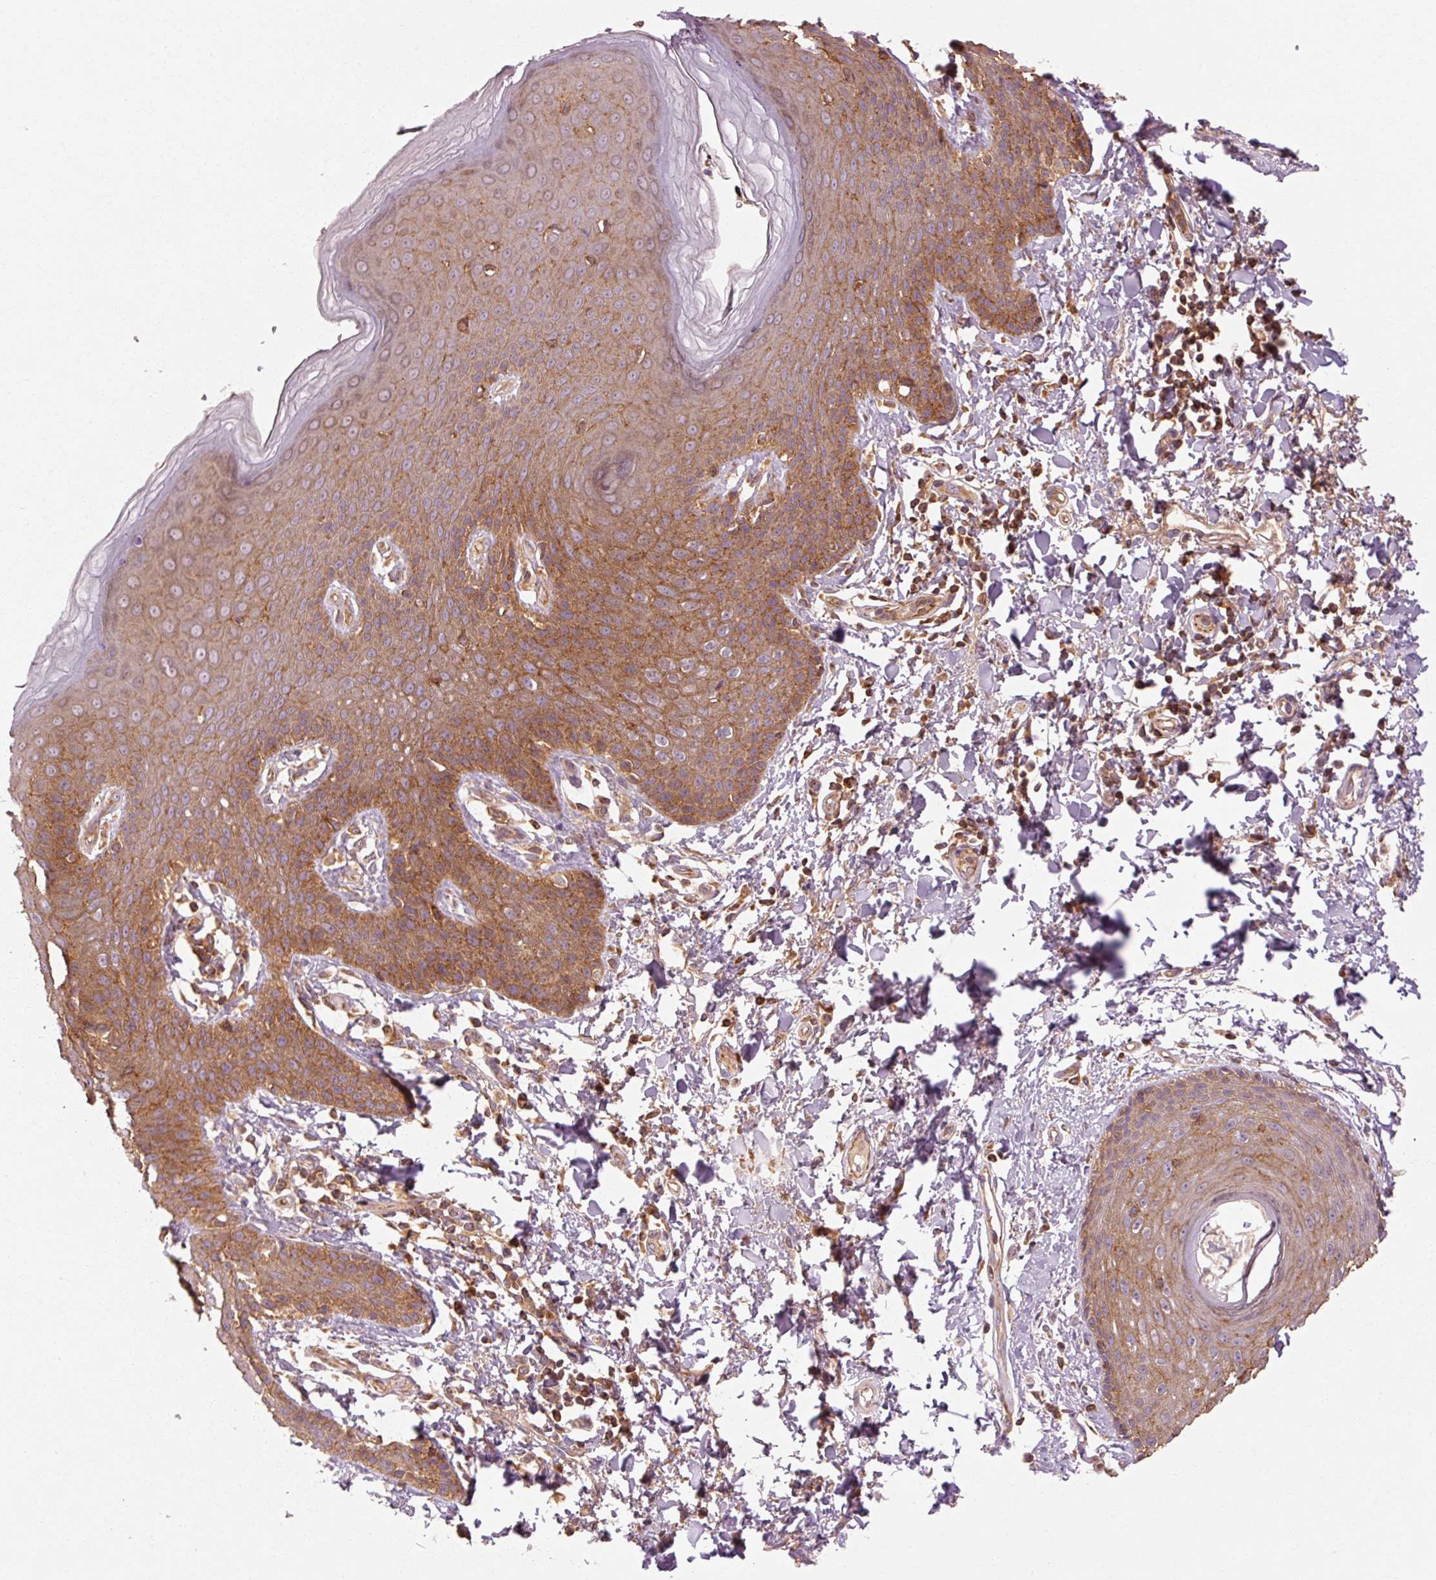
{"staining": {"intensity": "moderate", "quantity": ">75%", "location": "cytoplasmic/membranous"}, "tissue": "skin", "cell_type": "Epidermal cells", "image_type": "normal", "snomed": [{"axis": "morphology", "description": "Normal tissue, NOS"}, {"axis": "topography", "description": "Peripheral nerve tissue"}], "caption": "The histopathology image displays a brown stain indicating the presence of a protein in the cytoplasmic/membranous of epidermal cells in skin. (Stains: DAB (3,3'-diaminobenzidine) in brown, nuclei in blue, Microscopy: brightfield microscopy at high magnification).", "gene": "CTNNA1", "patient": {"sex": "male", "age": 51}}